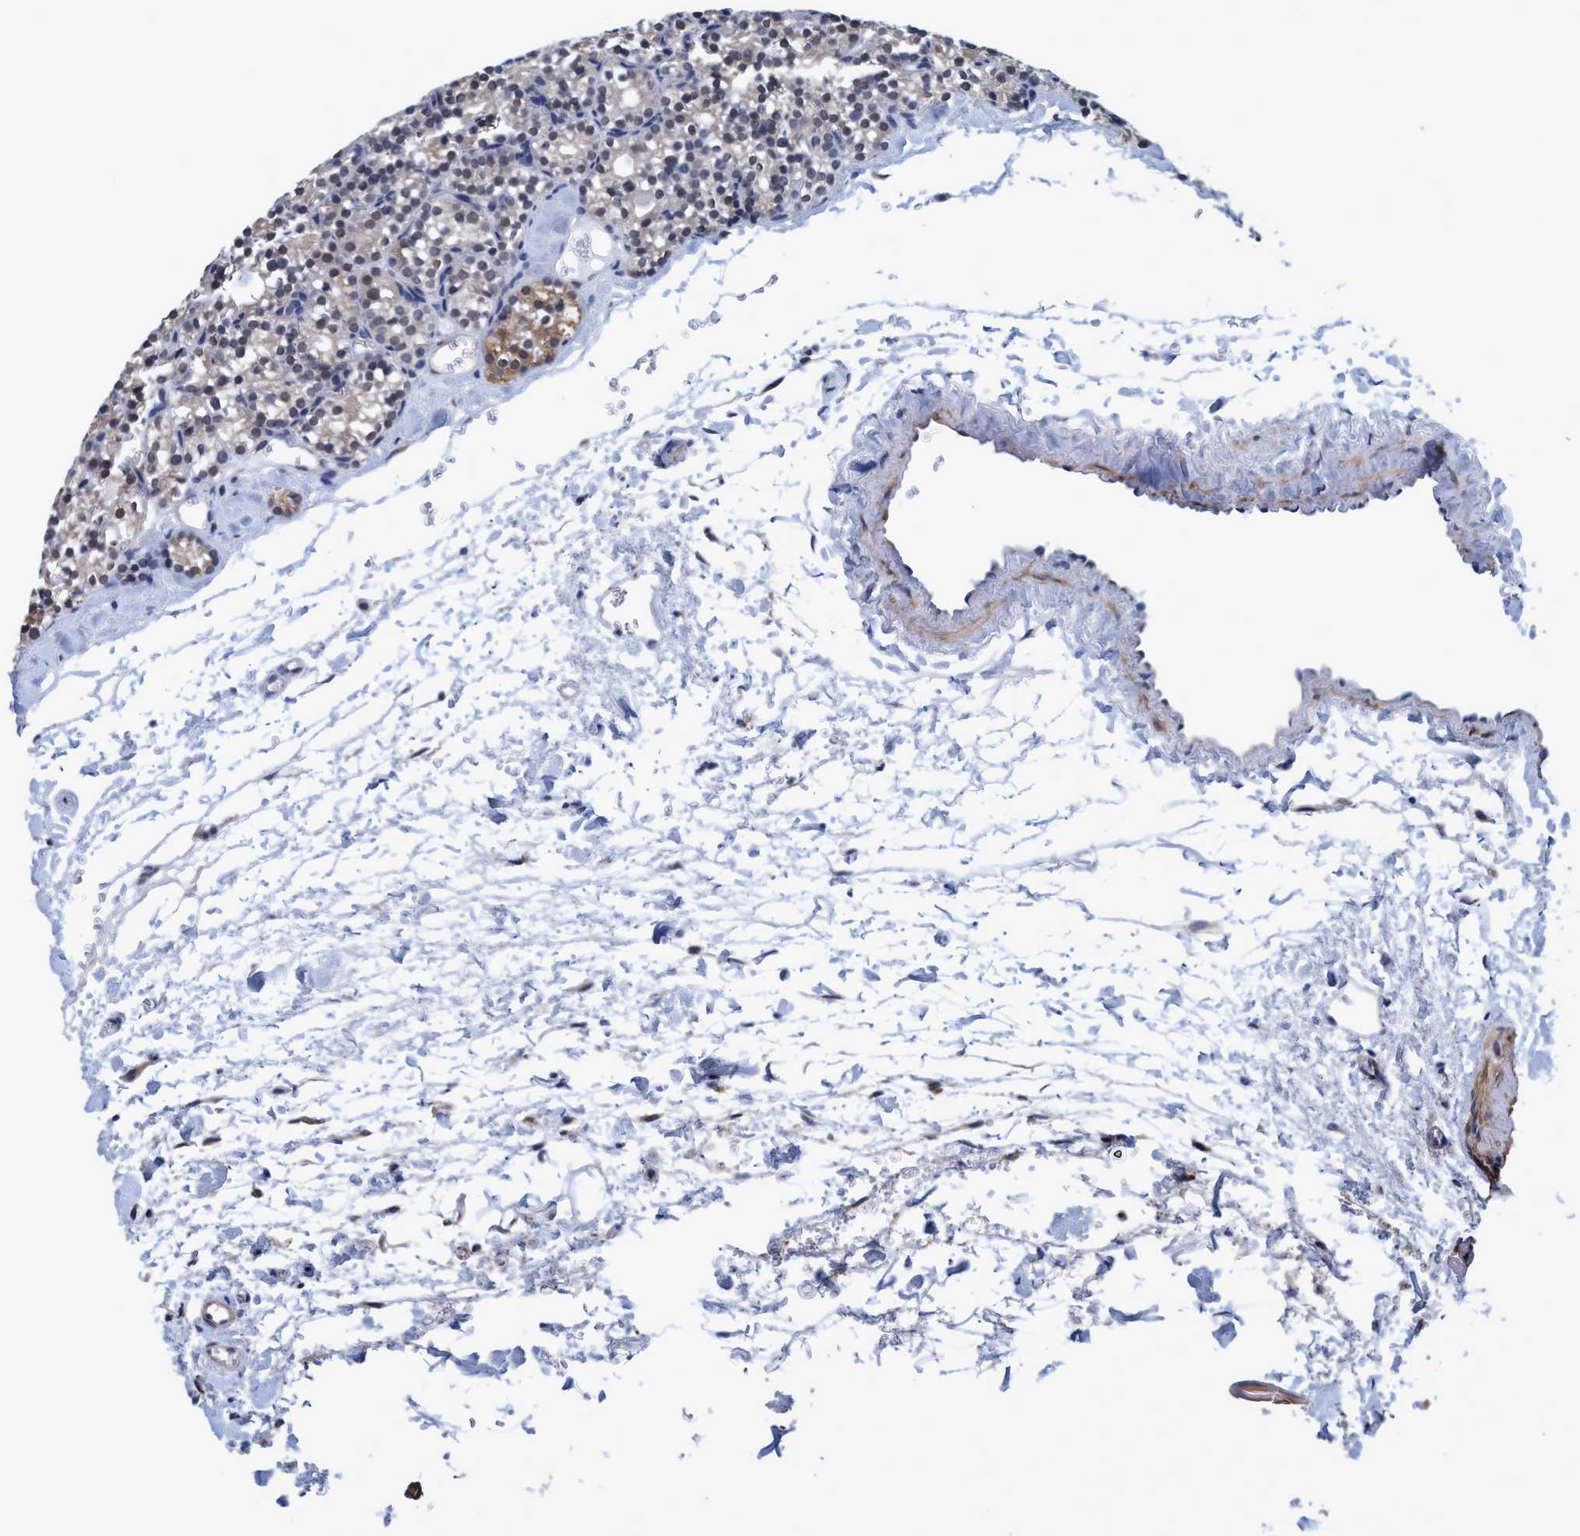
{"staining": {"intensity": "weak", "quantity": "<25%", "location": "cytoplasmic/membranous"}, "tissue": "parathyroid gland", "cell_type": "Glandular cells", "image_type": "normal", "snomed": [{"axis": "morphology", "description": "Normal tissue, NOS"}, {"axis": "topography", "description": "Parathyroid gland"}], "caption": "The histopathology image exhibits no staining of glandular cells in benign parathyroid gland.", "gene": "CALCOCO2", "patient": {"sex": "female", "age": 64}}